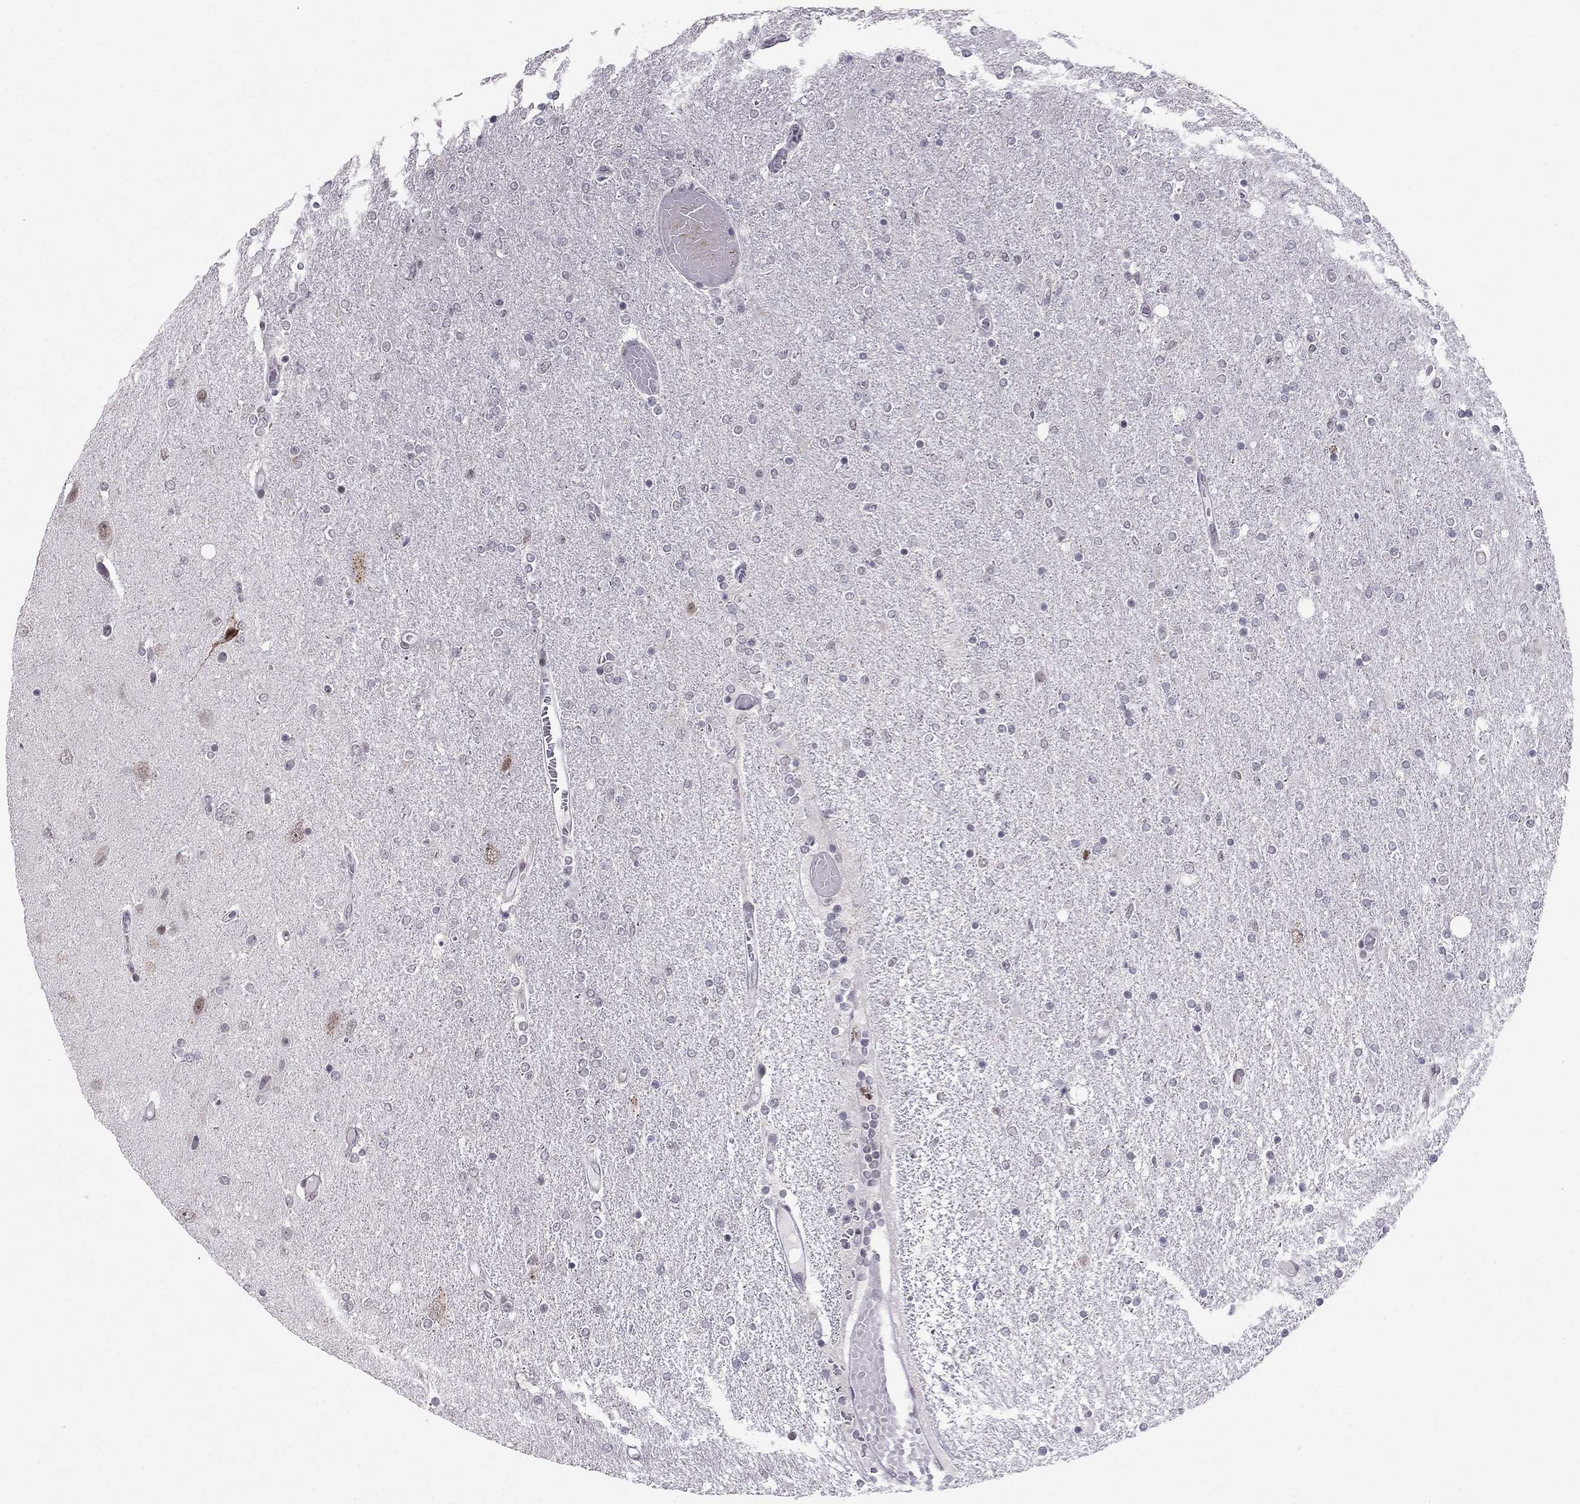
{"staining": {"intensity": "negative", "quantity": "none", "location": "none"}, "tissue": "glioma", "cell_type": "Tumor cells", "image_type": "cancer", "snomed": [{"axis": "morphology", "description": "Glioma, malignant, High grade"}, {"axis": "topography", "description": "Cerebral cortex"}], "caption": "An image of human malignant high-grade glioma is negative for staining in tumor cells.", "gene": "RPRD2", "patient": {"sex": "male", "age": 70}}